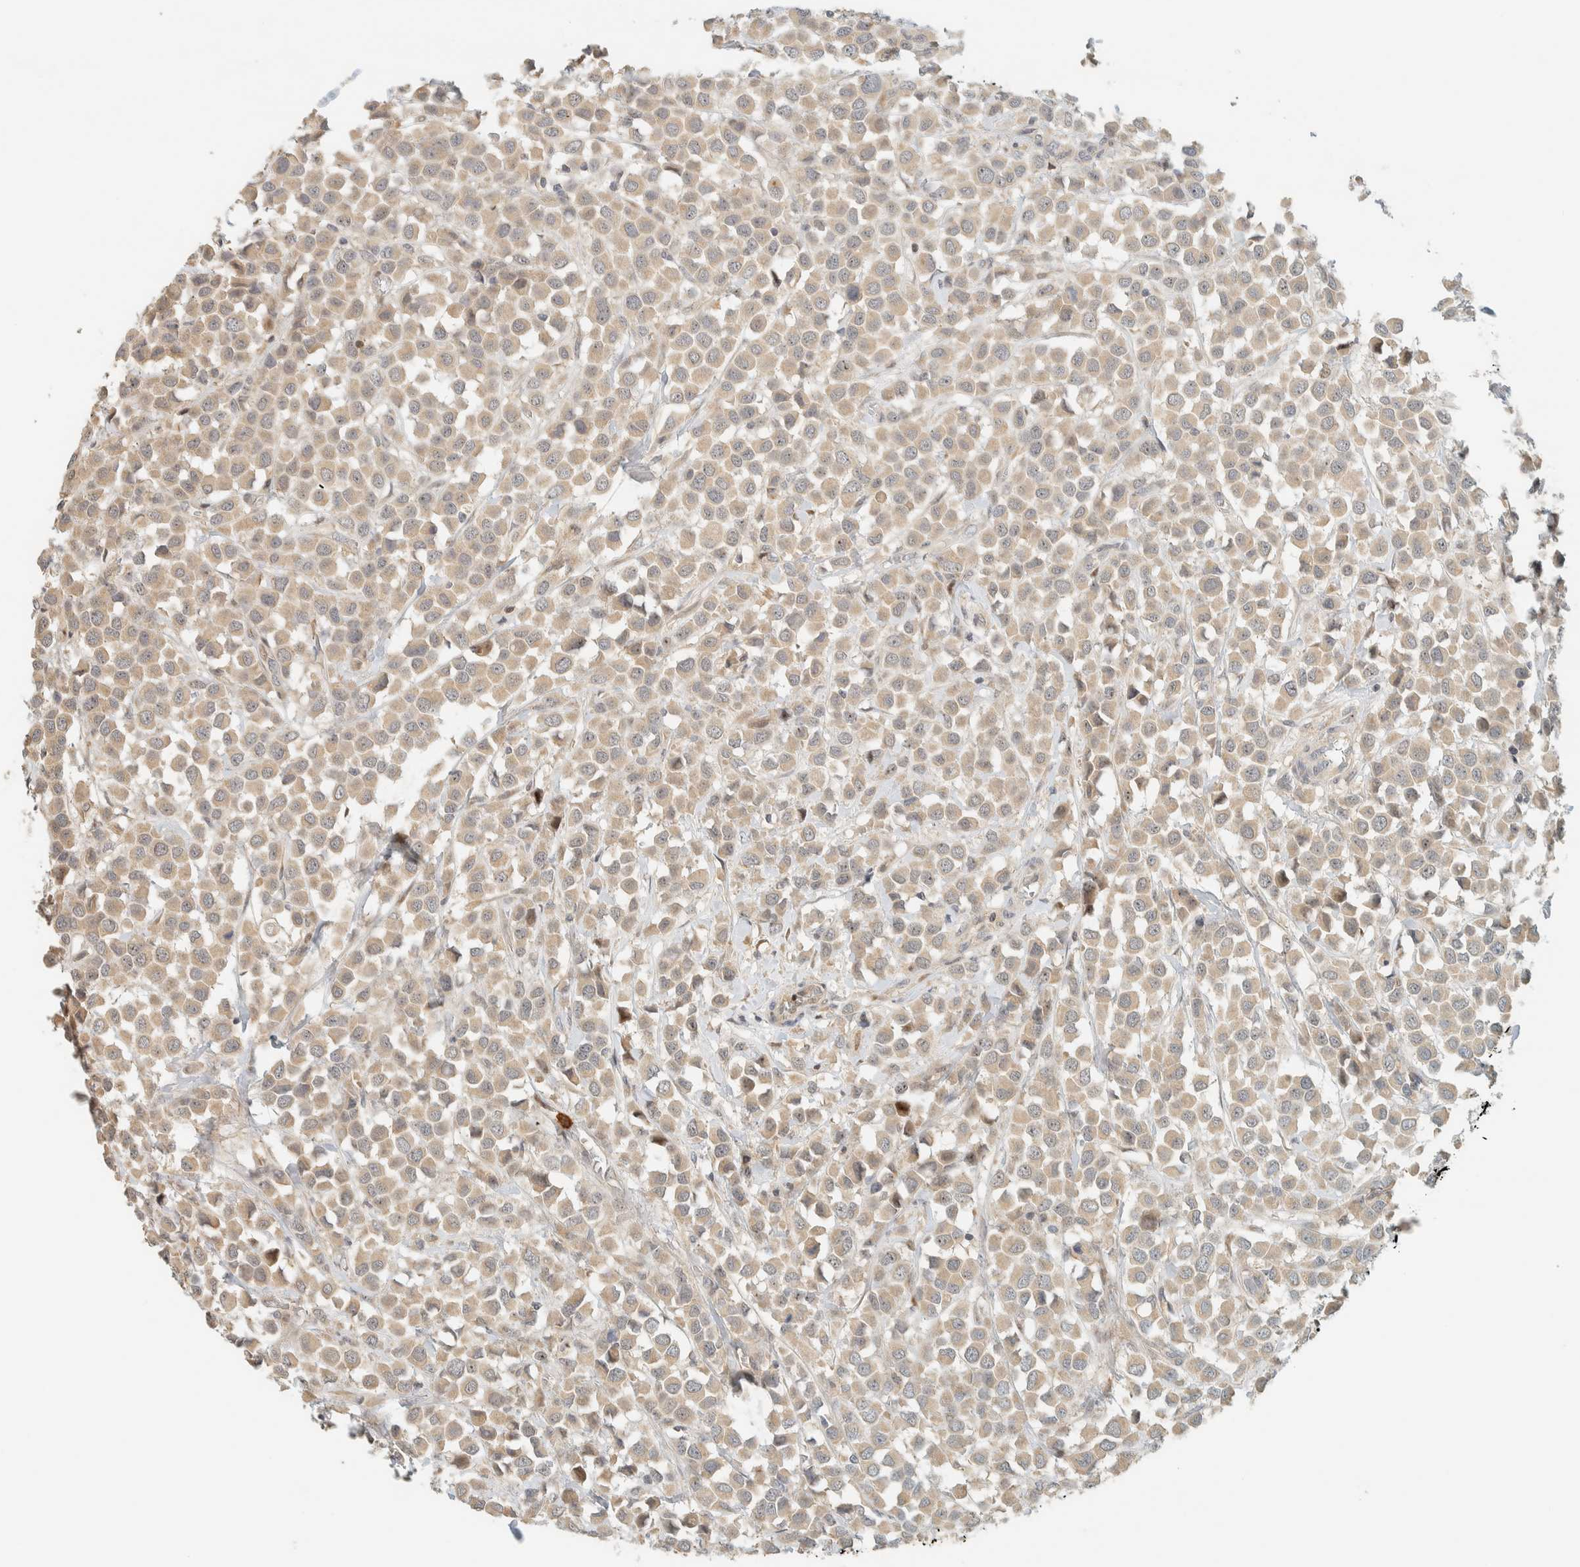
{"staining": {"intensity": "weak", "quantity": ">75%", "location": "cytoplasmic/membranous"}, "tissue": "breast cancer", "cell_type": "Tumor cells", "image_type": "cancer", "snomed": [{"axis": "morphology", "description": "Duct carcinoma"}, {"axis": "topography", "description": "Breast"}], "caption": "Breast cancer stained for a protein (brown) reveals weak cytoplasmic/membranous positive expression in approximately >75% of tumor cells.", "gene": "CCDC171", "patient": {"sex": "female", "age": 61}}